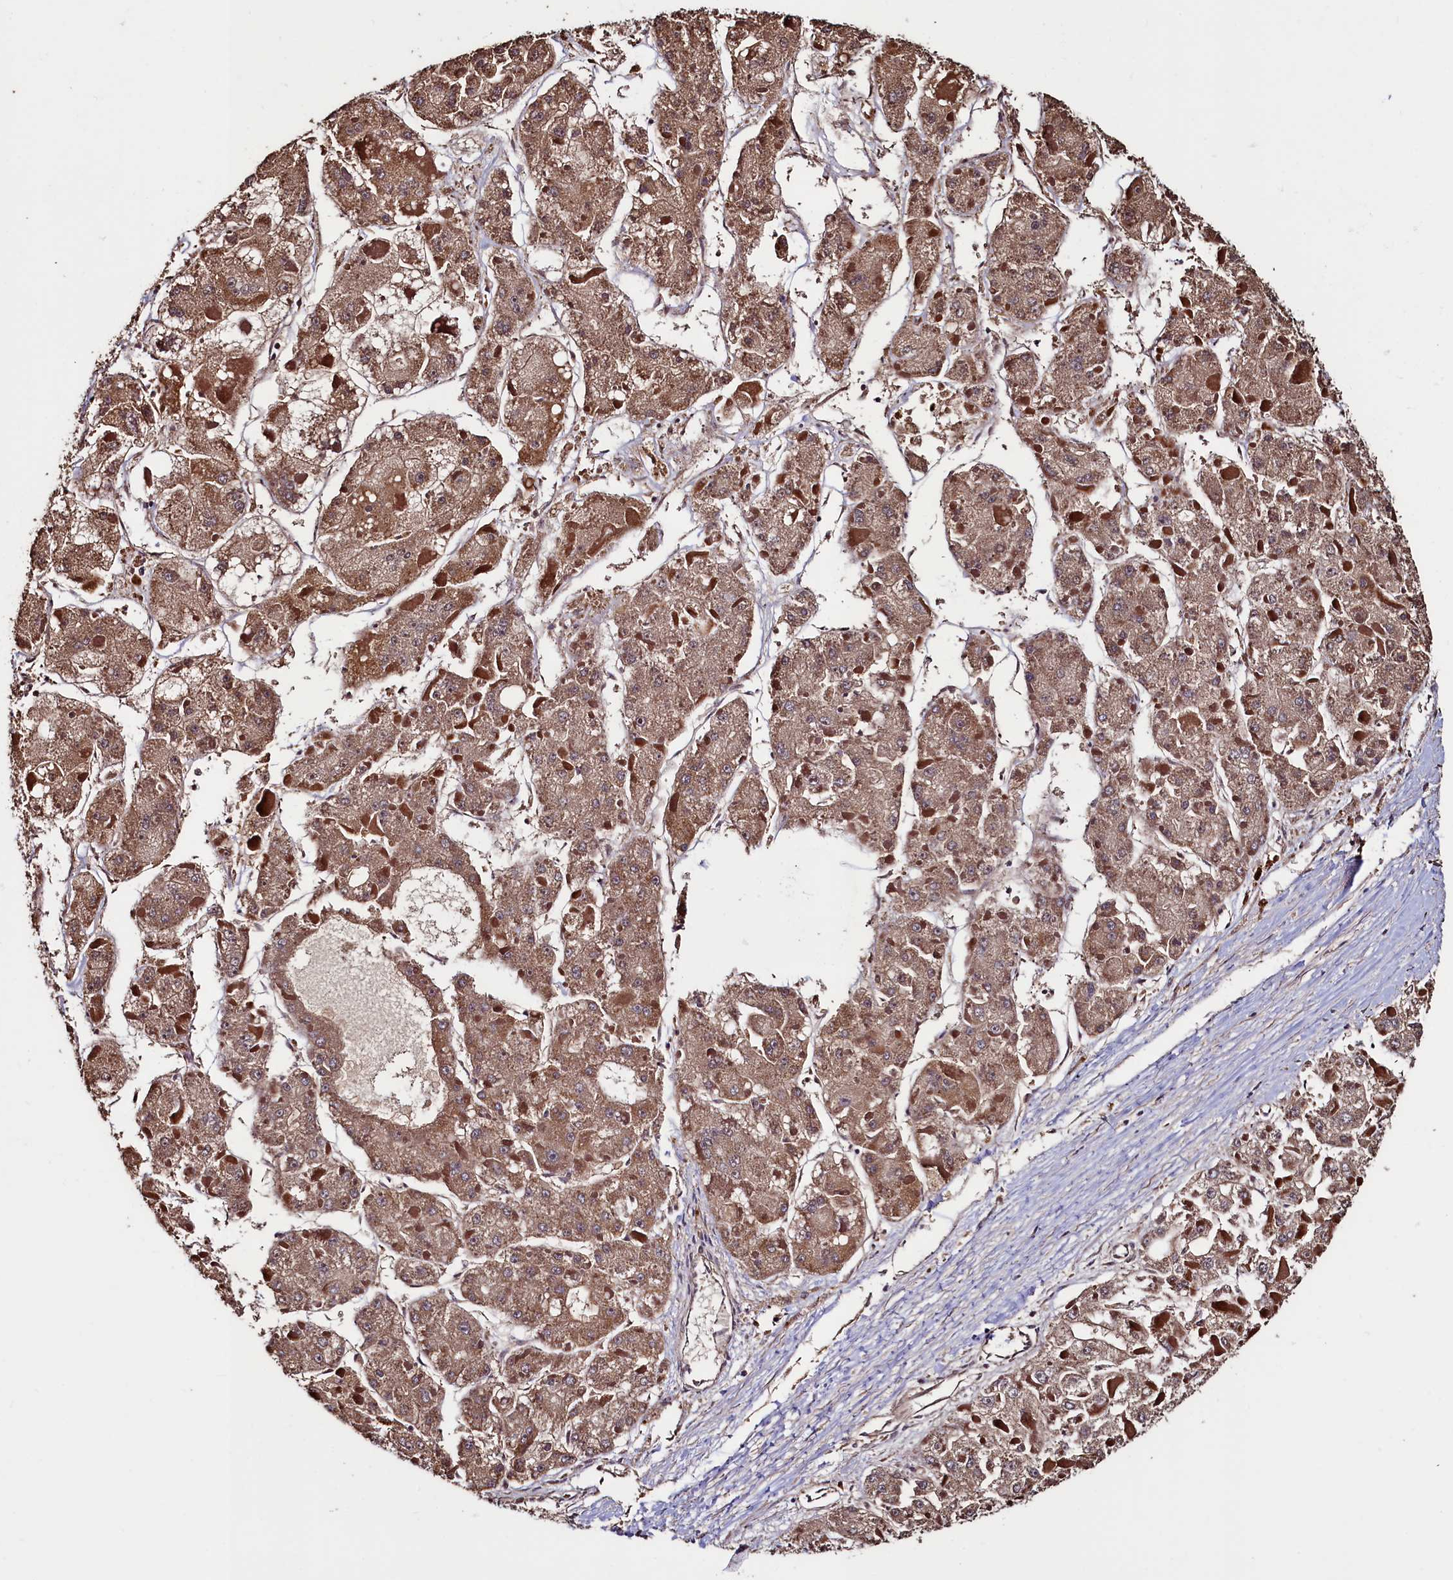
{"staining": {"intensity": "moderate", "quantity": ">75%", "location": "cytoplasmic/membranous"}, "tissue": "liver cancer", "cell_type": "Tumor cells", "image_type": "cancer", "snomed": [{"axis": "morphology", "description": "Carcinoma, Hepatocellular, NOS"}, {"axis": "topography", "description": "Liver"}], "caption": "Hepatocellular carcinoma (liver) stained for a protein exhibits moderate cytoplasmic/membranous positivity in tumor cells. Immunohistochemistry stains the protein of interest in brown and the nuclei are stained blue.", "gene": "RBFA", "patient": {"sex": "female", "age": 73}}